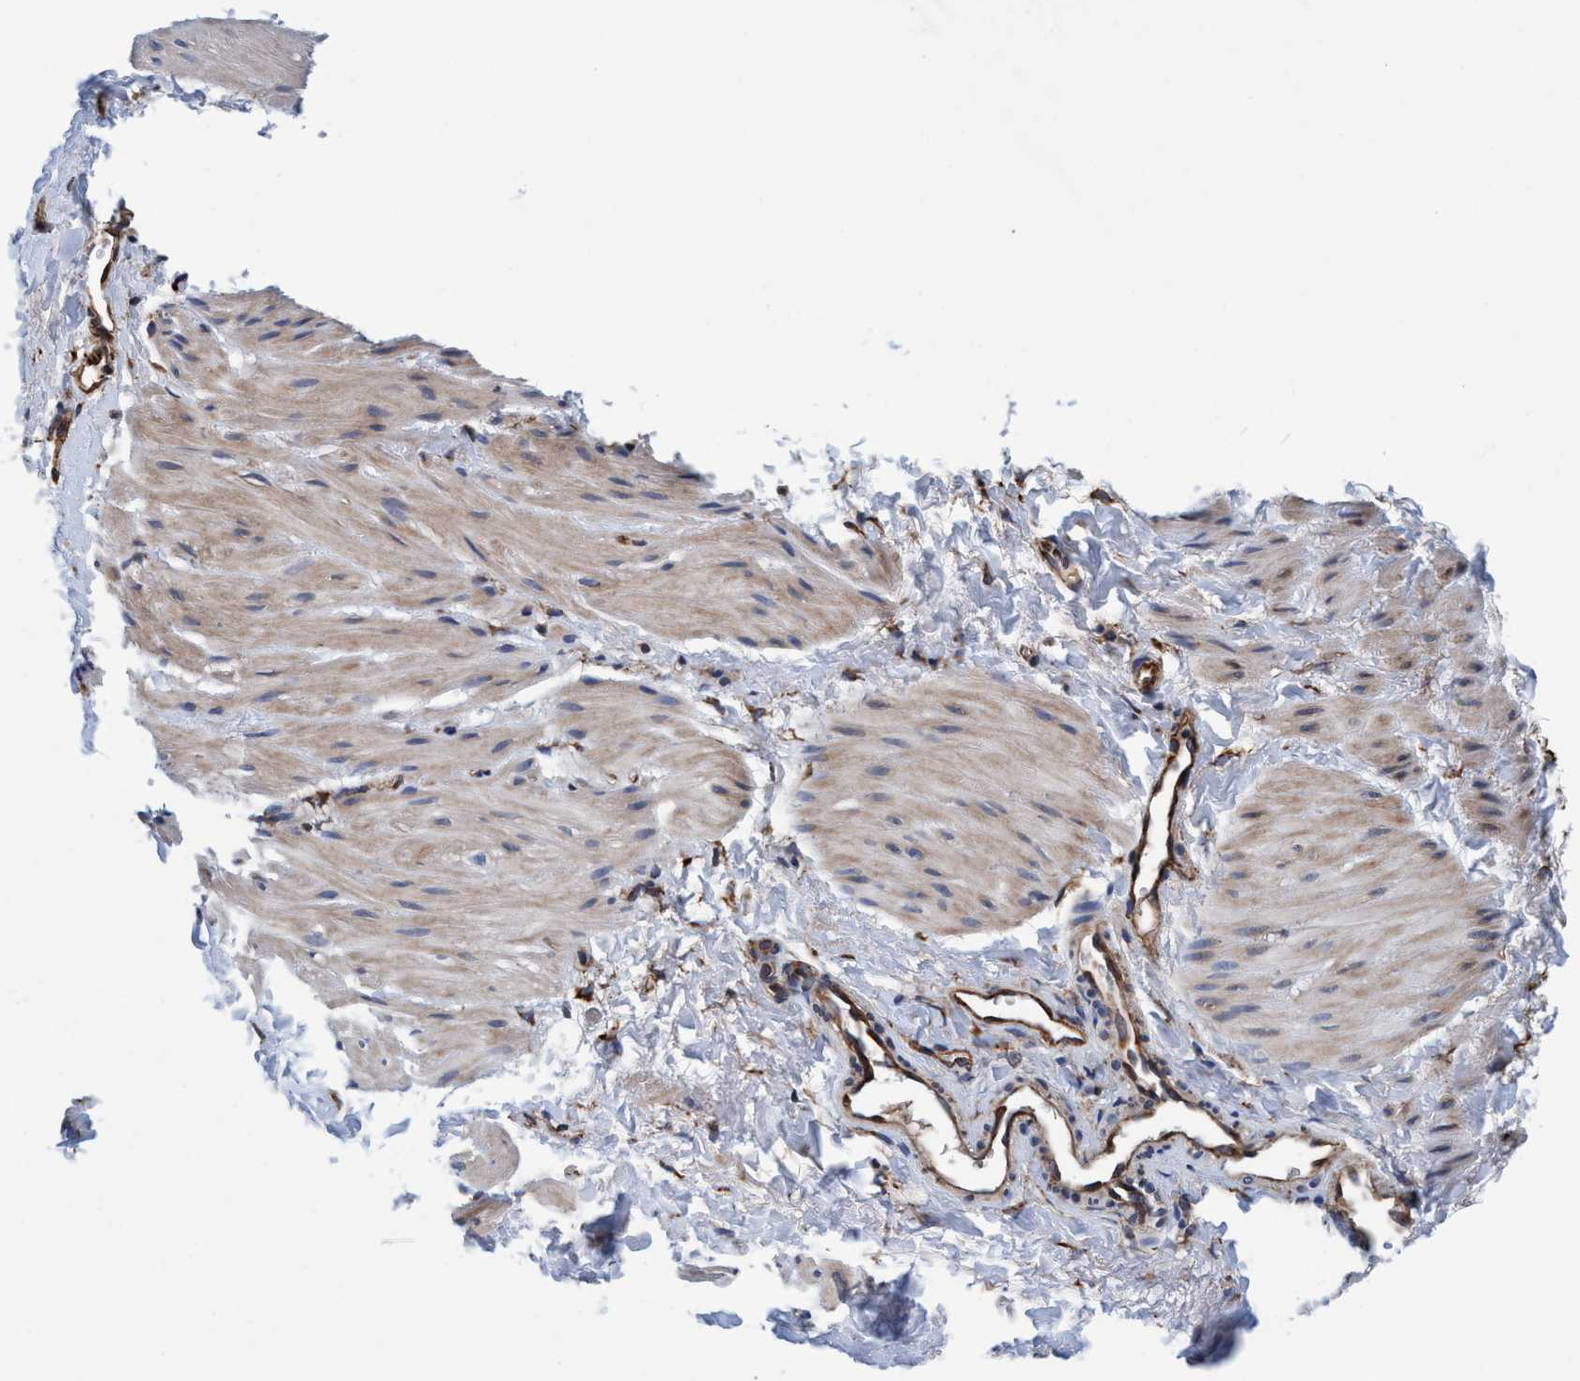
{"staining": {"intensity": "weak", "quantity": "25%-75%", "location": "cytoplasmic/membranous"}, "tissue": "smooth muscle", "cell_type": "Smooth muscle cells", "image_type": "normal", "snomed": [{"axis": "morphology", "description": "Normal tissue, NOS"}, {"axis": "topography", "description": "Smooth muscle"}], "caption": "Protein analysis of benign smooth muscle exhibits weak cytoplasmic/membranous expression in approximately 25%-75% of smooth muscle cells. The staining was performed using DAB (3,3'-diaminobenzidine), with brown indicating positive protein expression. Nuclei are stained blue with hematoxylin.", "gene": "ENDOG", "patient": {"sex": "male", "age": 16}}